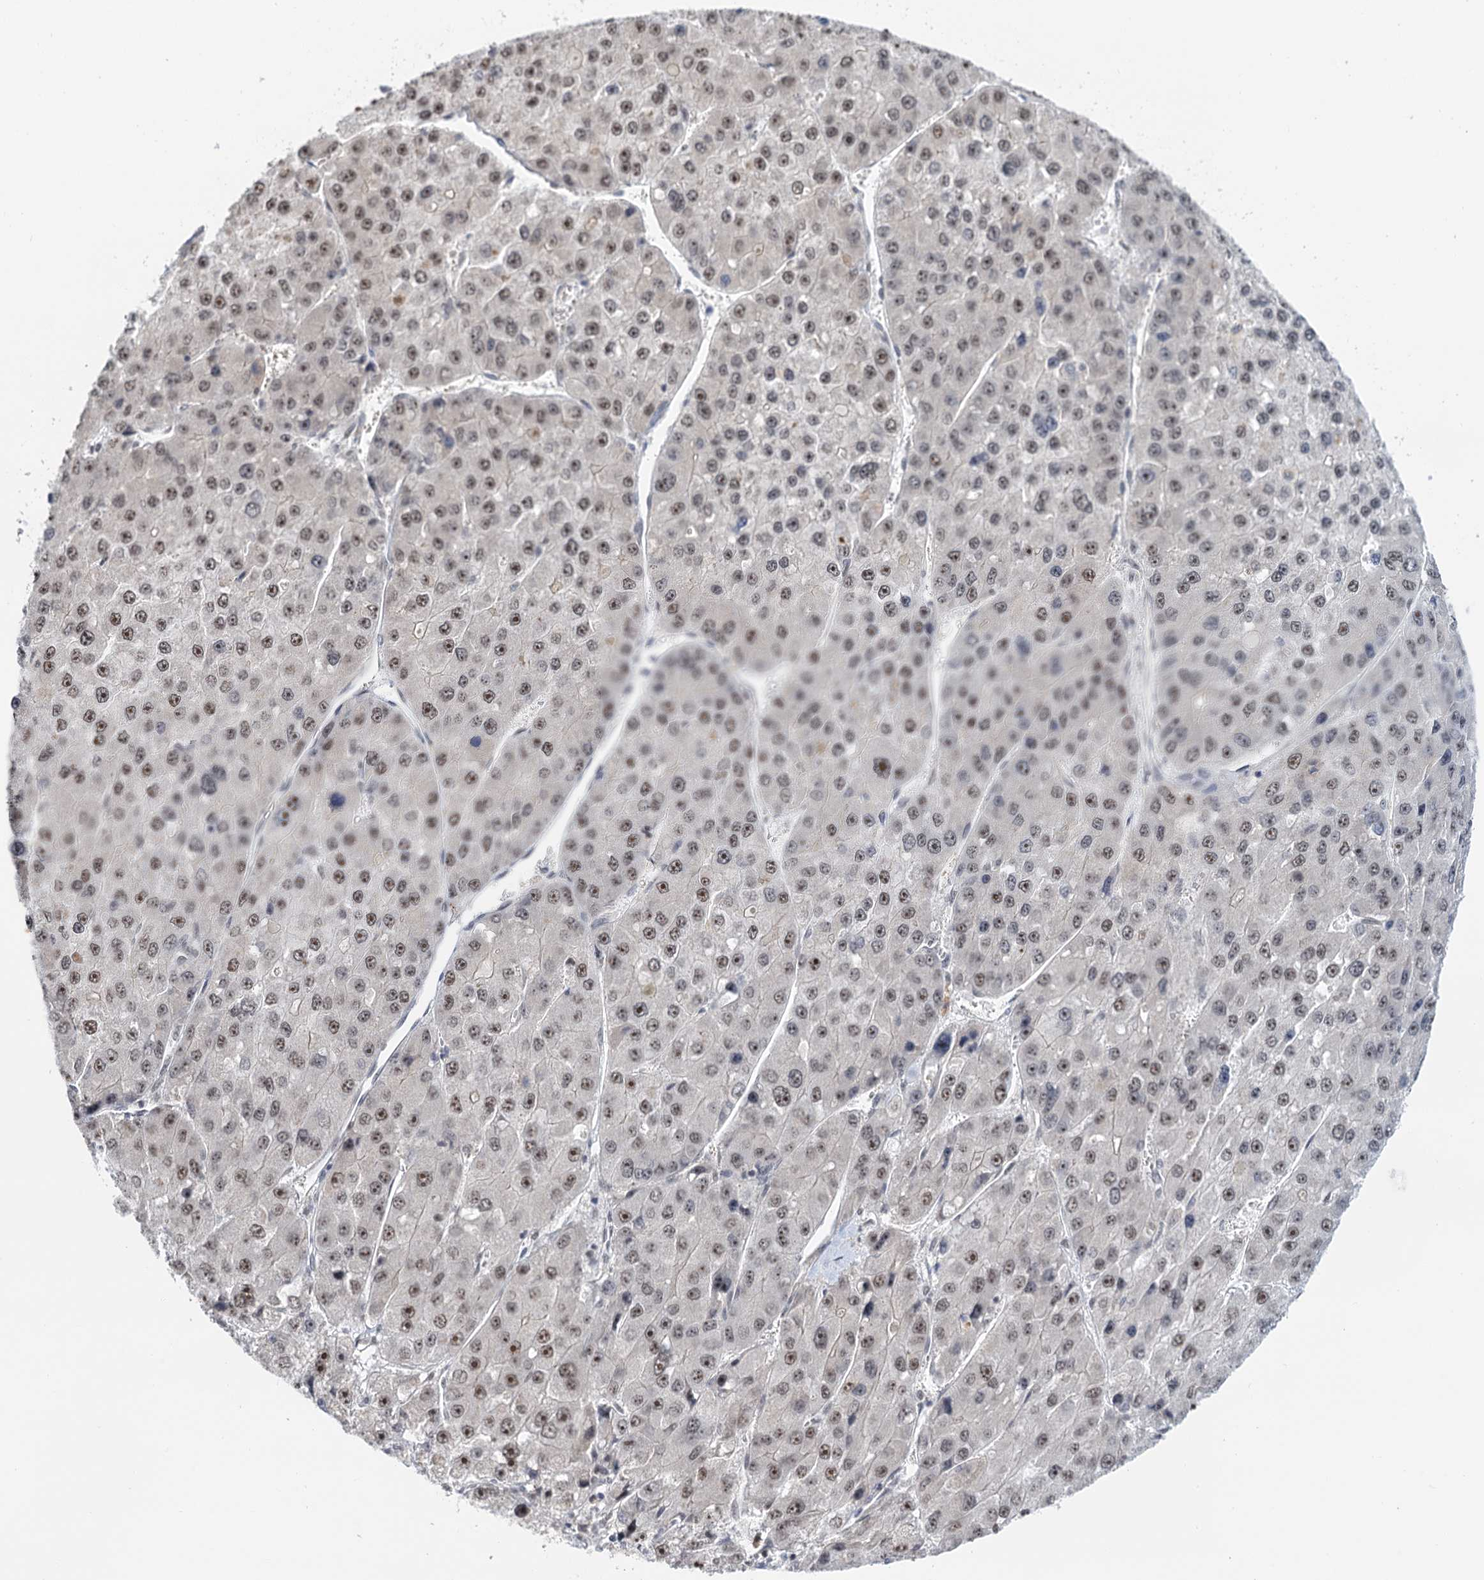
{"staining": {"intensity": "moderate", "quantity": ">75%", "location": "nuclear"}, "tissue": "liver cancer", "cell_type": "Tumor cells", "image_type": "cancer", "snomed": [{"axis": "morphology", "description": "Carcinoma, Hepatocellular, NOS"}, {"axis": "topography", "description": "Liver"}], "caption": "Liver cancer (hepatocellular carcinoma) stained for a protein (brown) reveals moderate nuclear positive expression in about >75% of tumor cells.", "gene": "NAT10", "patient": {"sex": "female", "age": 73}}